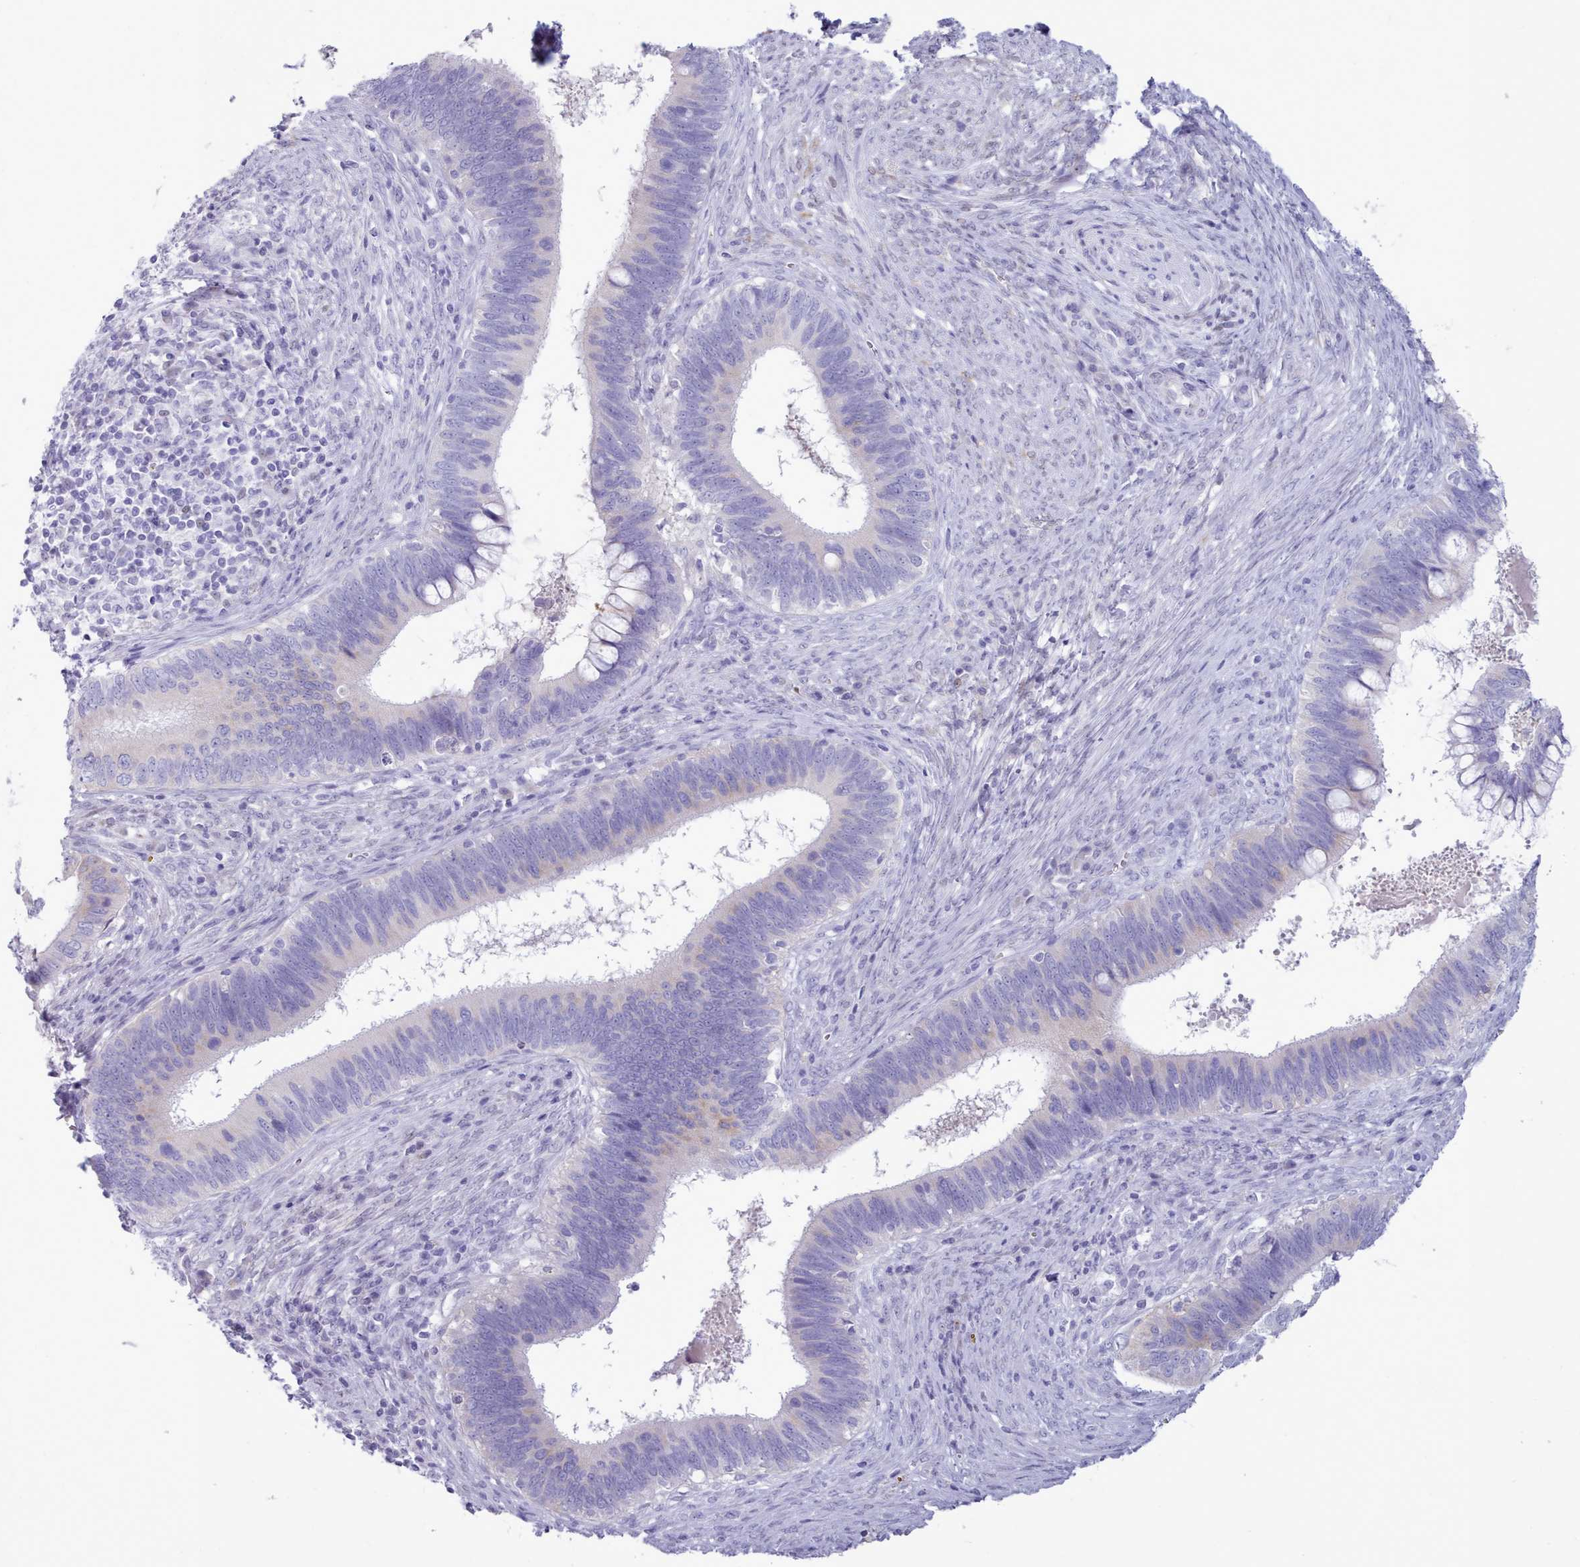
{"staining": {"intensity": "moderate", "quantity": "<25%", "location": "cytoplasmic/membranous"}, "tissue": "cervical cancer", "cell_type": "Tumor cells", "image_type": "cancer", "snomed": [{"axis": "morphology", "description": "Adenocarcinoma, NOS"}, {"axis": "topography", "description": "Cervix"}], "caption": "High-magnification brightfield microscopy of cervical adenocarcinoma stained with DAB (brown) and counterstained with hematoxylin (blue). tumor cells exhibit moderate cytoplasmic/membranous positivity is identified in about<25% of cells.", "gene": "TMEM253", "patient": {"sex": "female", "age": 42}}